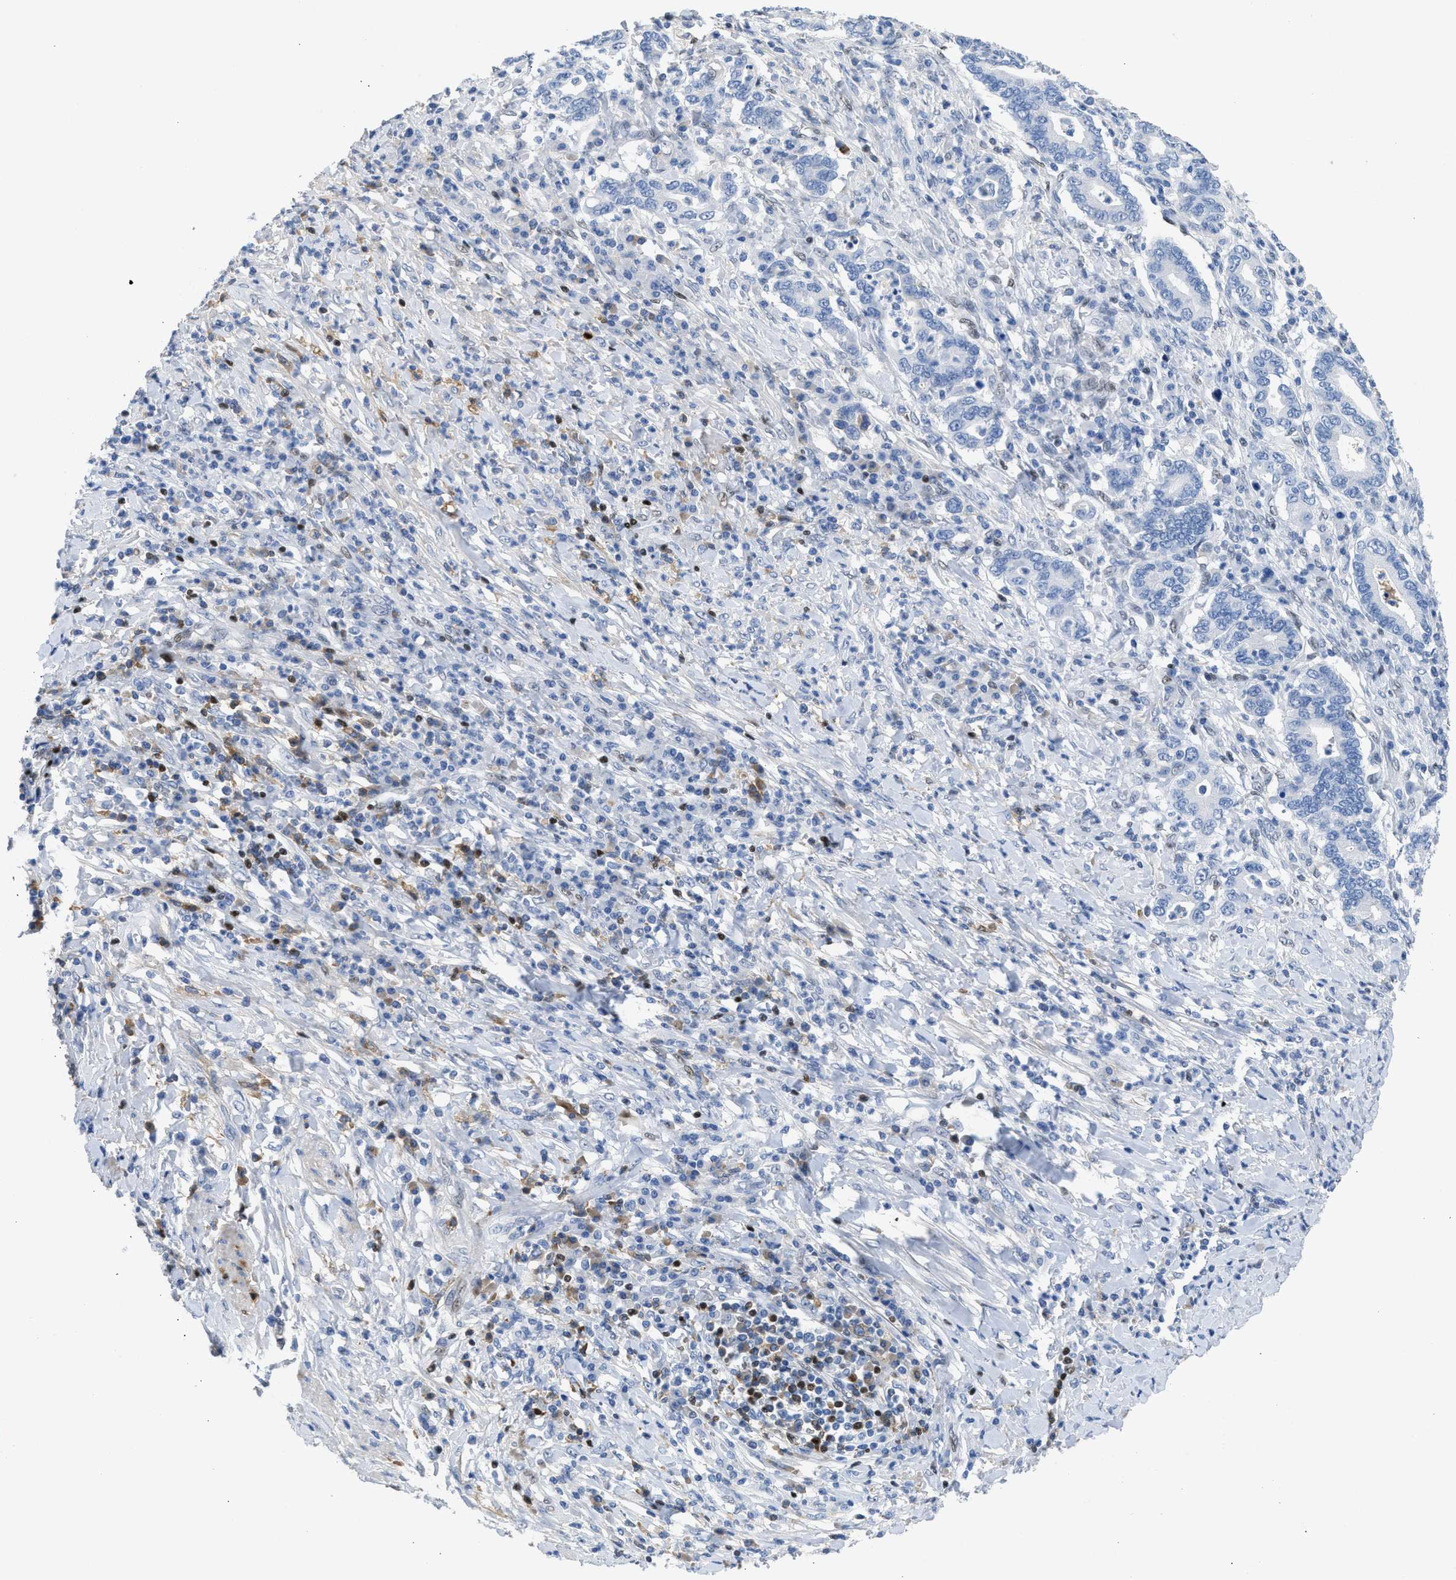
{"staining": {"intensity": "negative", "quantity": "none", "location": "none"}, "tissue": "stomach cancer", "cell_type": "Tumor cells", "image_type": "cancer", "snomed": [{"axis": "morphology", "description": "Normal tissue, NOS"}, {"axis": "morphology", "description": "Adenocarcinoma, NOS"}, {"axis": "topography", "description": "Esophagus"}, {"axis": "topography", "description": "Stomach, upper"}, {"axis": "topography", "description": "Peripheral nerve tissue"}], "caption": "The micrograph displays no significant staining in tumor cells of adenocarcinoma (stomach). (DAB (3,3'-diaminobenzidine) immunohistochemistry (IHC), high magnification).", "gene": "LEF1", "patient": {"sex": "male", "age": 62}}